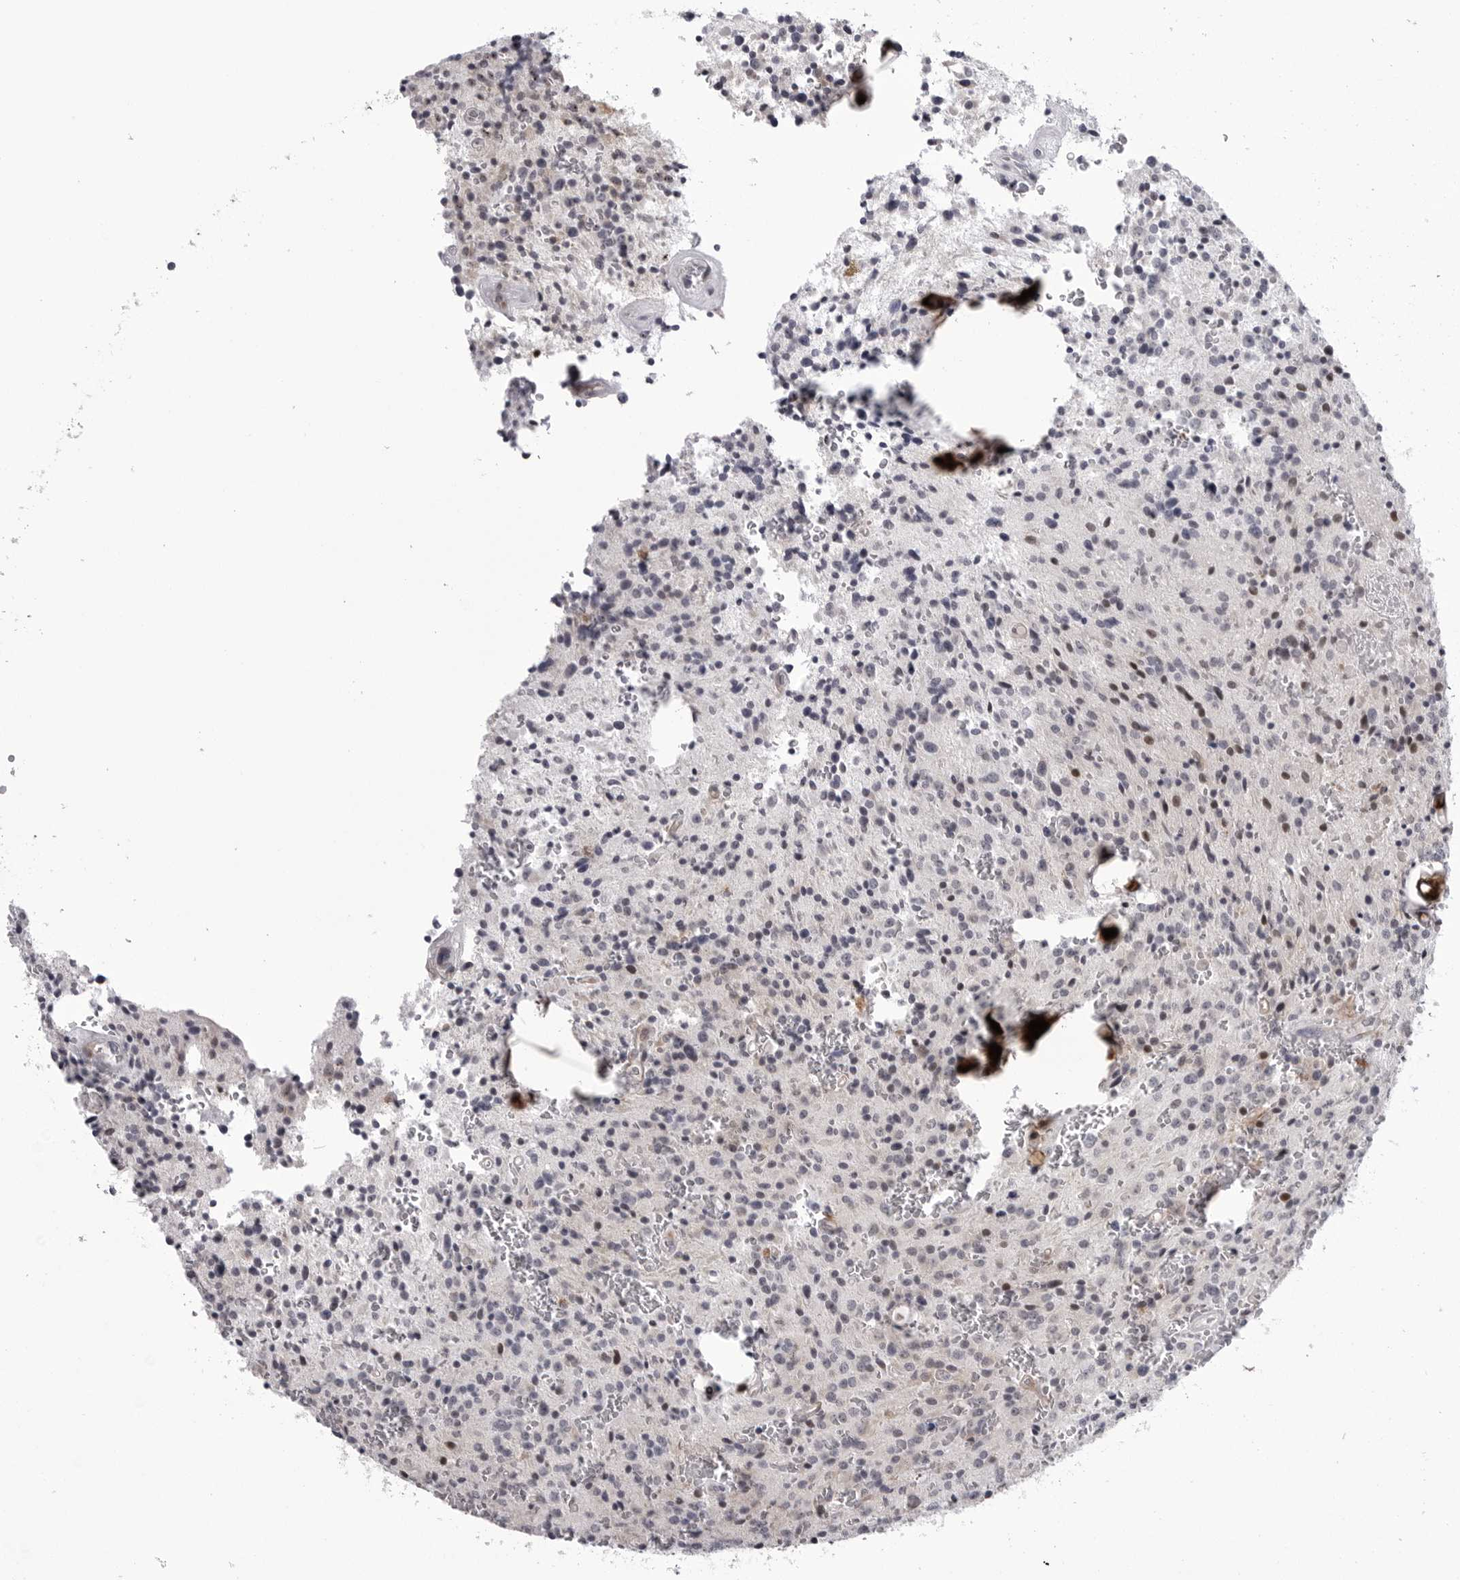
{"staining": {"intensity": "negative", "quantity": "none", "location": "none"}, "tissue": "glioma", "cell_type": "Tumor cells", "image_type": "cancer", "snomed": [{"axis": "morphology", "description": "Glioma, malignant, Low grade"}, {"axis": "topography", "description": "Brain"}], "caption": "There is no significant expression in tumor cells of glioma.", "gene": "CDK20", "patient": {"sex": "male", "age": 58}}